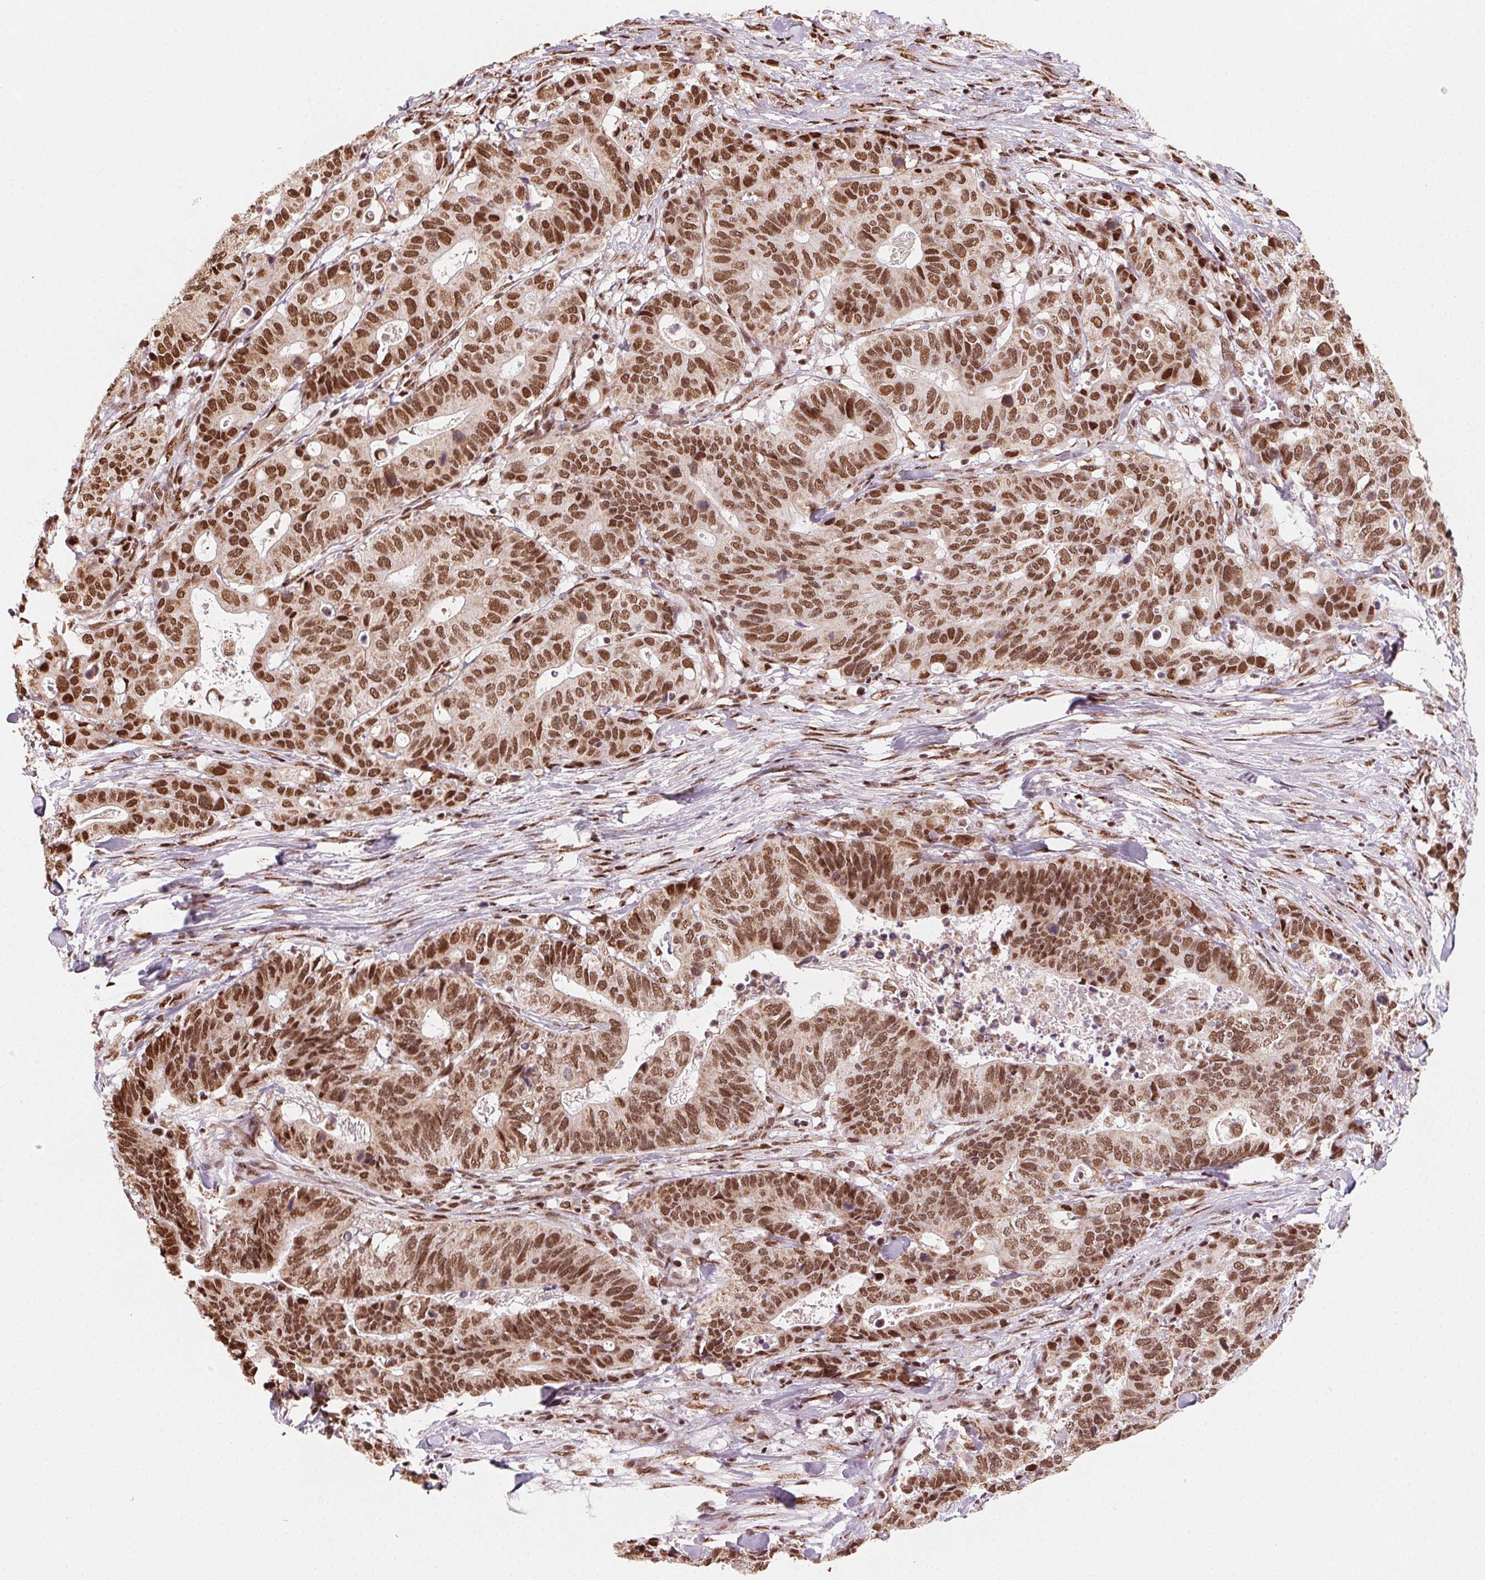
{"staining": {"intensity": "moderate", "quantity": ">75%", "location": "cytoplasmic/membranous,nuclear"}, "tissue": "stomach cancer", "cell_type": "Tumor cells", "image_type": "cancer", "snomed": [{"axis": "morphology", "description": "Adenocarcinoma, NOS"}, {"axis": "topography", "description": "Stomach, upper"}], "caption": "This photomicrograph displays stomach cancer (adenocarcinoma) stained with IHC to label a protein in brown. The cytoplasmic/membranous and nuclear of tumor cells show moderate positivity for the protein. Nuclei are counter-stained blue.", "gene": "TOPORS", "patient": {"sex": "female", "age": 67}}